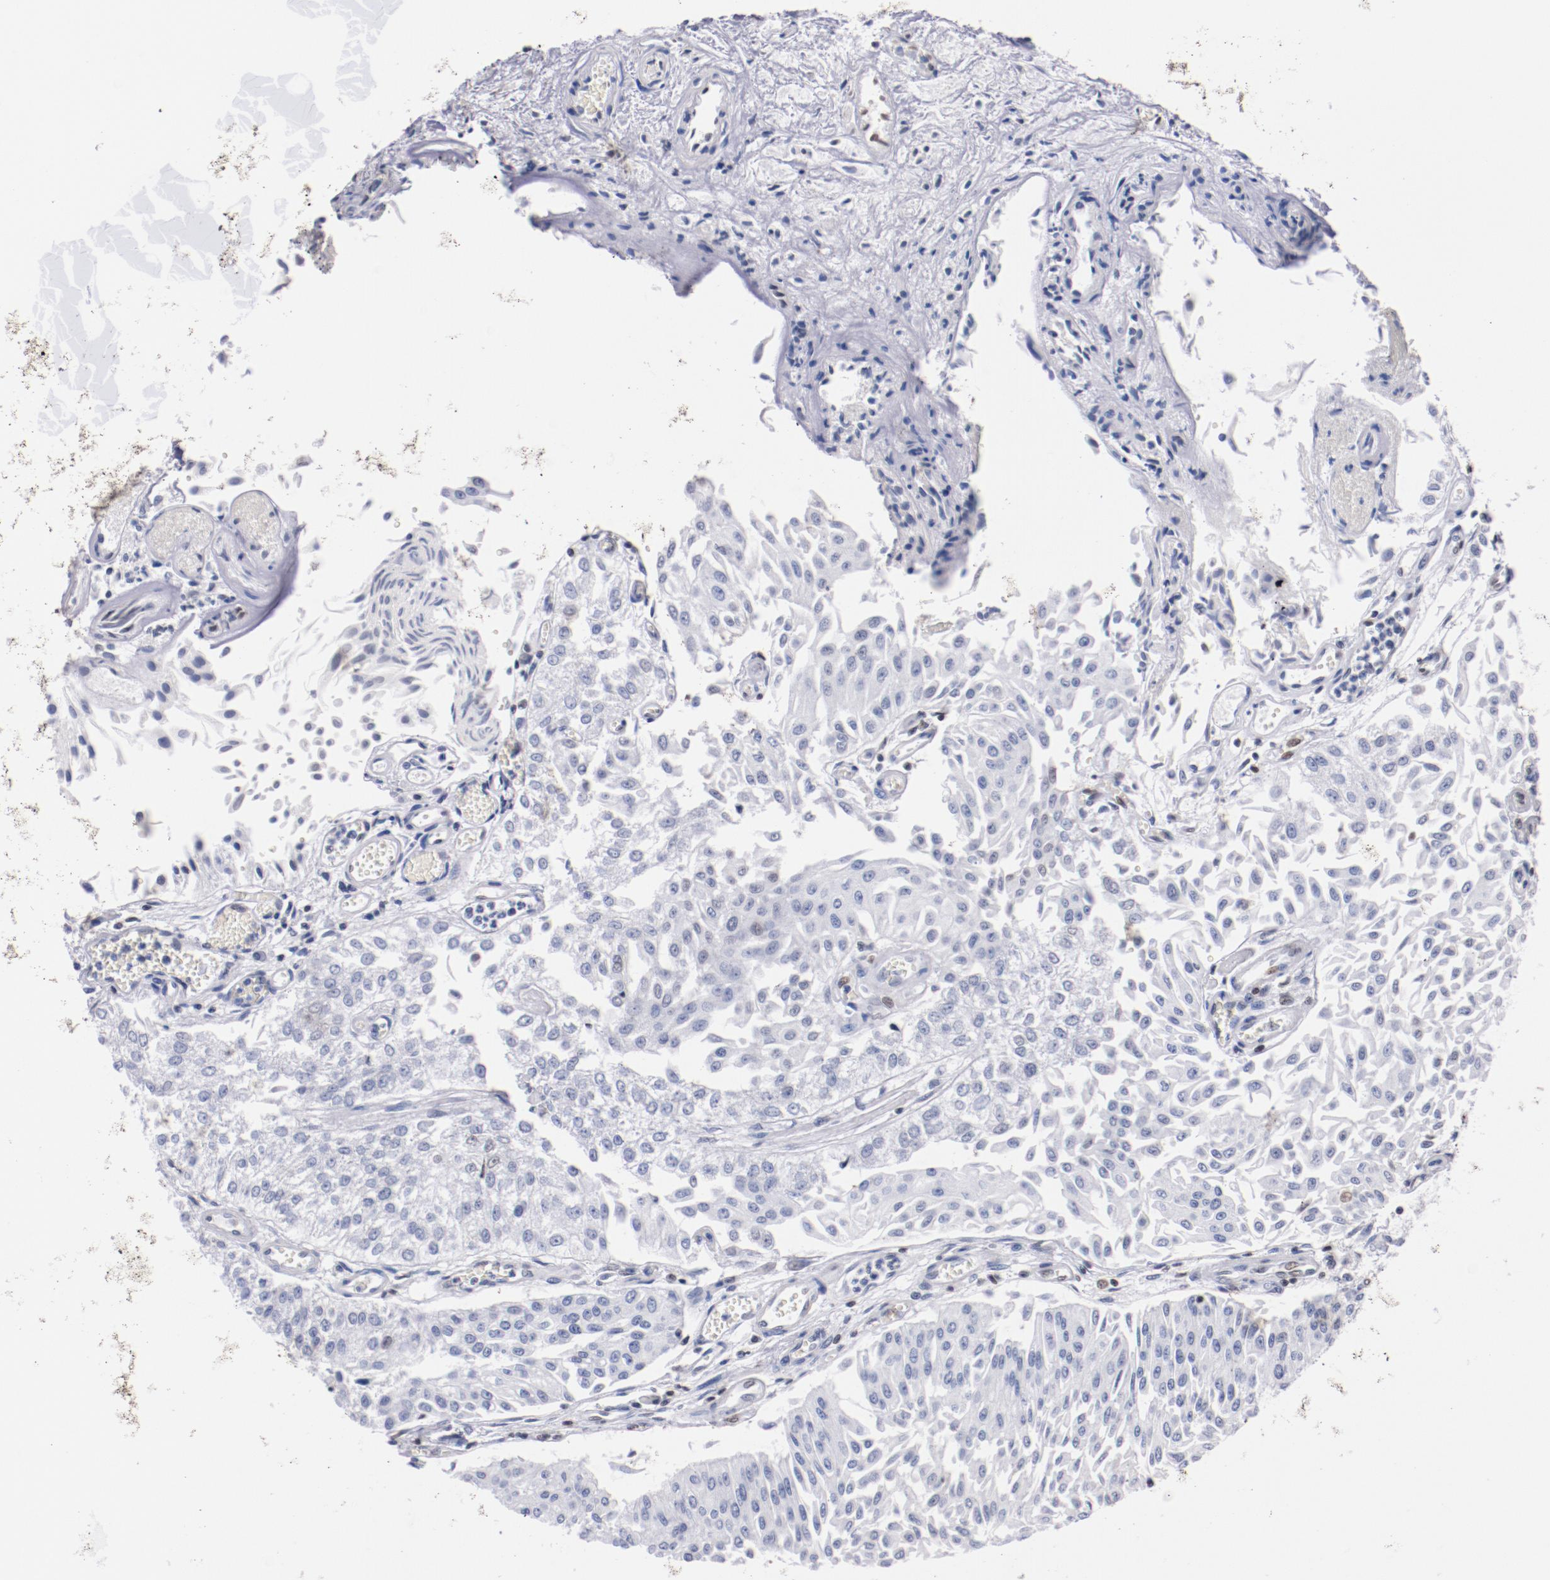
{"staining": {"intensity": "negative", "quantity": "none", "location": "none"}, "tissue": "urothelial cancer", "cell_type": "Tumor cells", "image_type": "cancer", "snomed": [{"axis": "morphology", "description": "Urothelial carcinoma, Low grade"}, {"axis": "topography", "description": "Urinary bladder"}], "caption": "DAB immunohistochemical staining of urothelial cancer displays no significant staining in tumor cells.", "gene": "IFI16", "patient": {"sex": "male", "age": 86}}